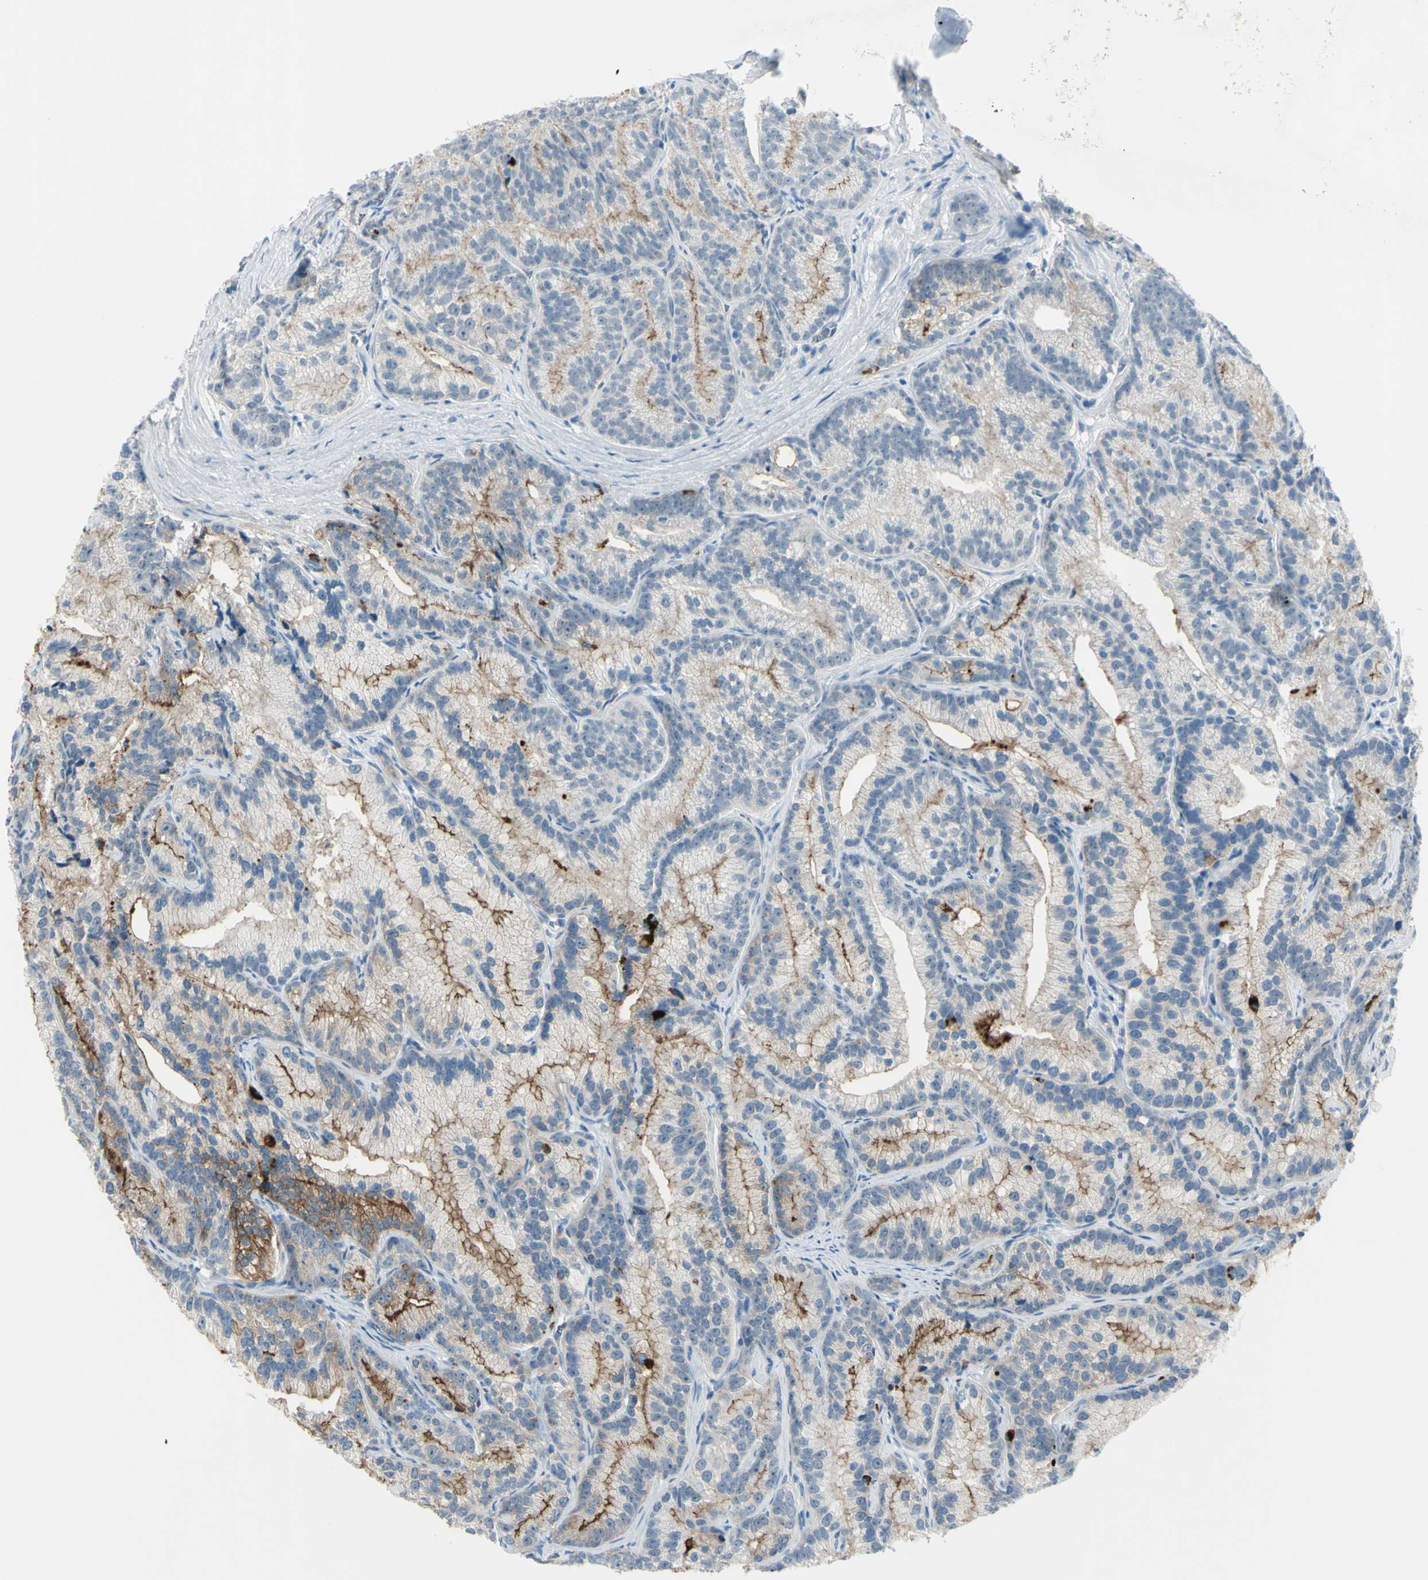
{"staining": {"intensity": "weak", "quantity": ">75%", "location": "cytoplasmic/membranous"}, "tissue": "prostate cancer", "cell_type": "Tumor cells", "image_type": "cancer", "snomed": [{"axis": "morphology", "description": "Adenocarcinoma, Low grade"}, {"axis": "topography", "description": "Prostate"}], "caption": "The image reveals a brown stain indicating the presence of a protein in the cytoplasmic/membranous of tumor cells in prostate cancer (adenocarcinoma (low-grade)).", "gene": "ZNF557", "patient": {"sex": "male", "age": 89}}